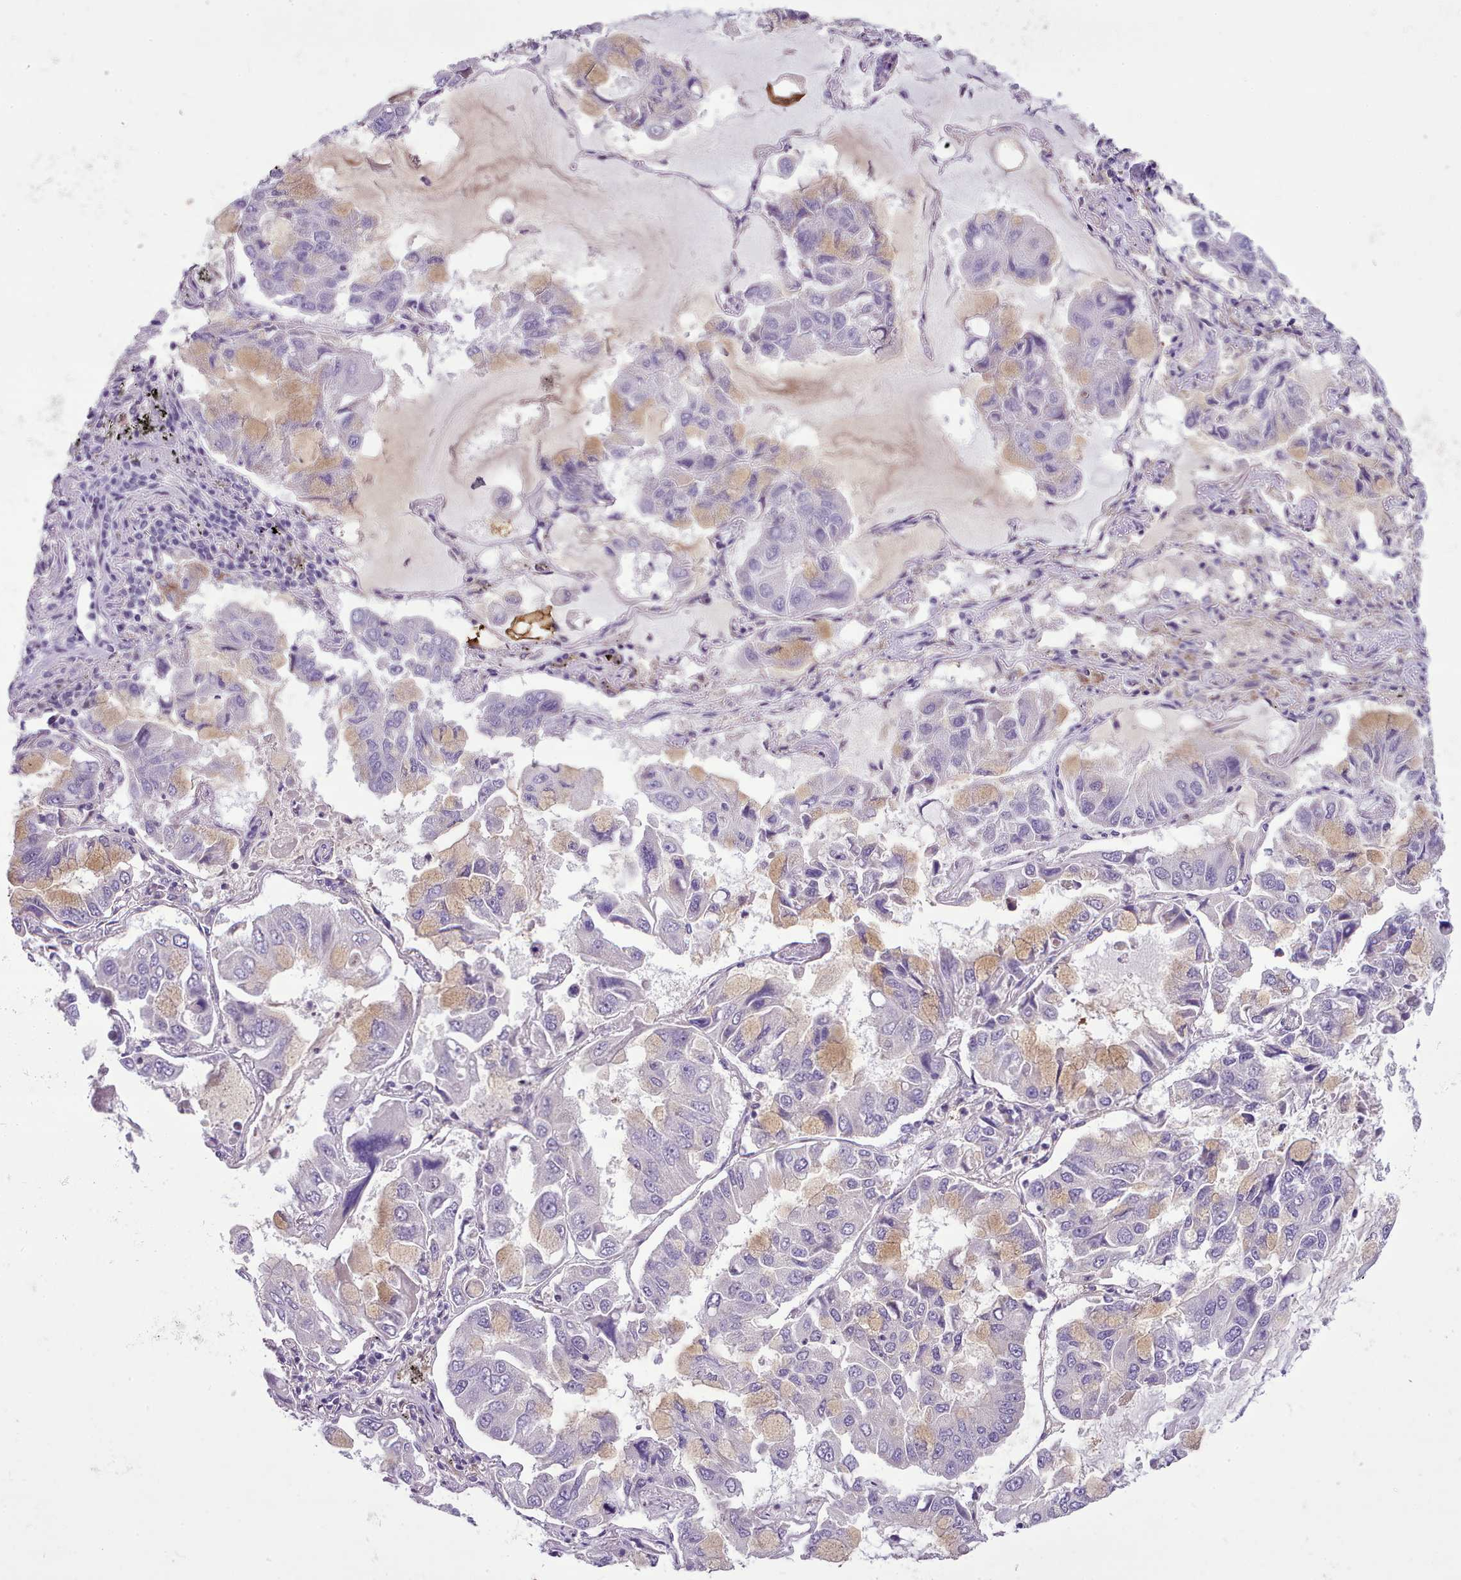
{"staining": {"intensity": "weak", "quantity": "25%-75%", "location": "cytoplasmic/membranous"}, "tissue": "lung cancer", "cell_type": "Tumor cells", "image_type": "cancer", "snomed": [{"axis": "morphology", "description": "Adenocarcinoma, NOS"}, {"axis": "topography", "description": "Lung"}], "caption": "DAB (3,3'-diaminobenzidine) immunohistochemical staining of human adenocarcinoma (lung) displays weak cytoplasmic/membranous protein positivity in about 25%-75% of tumor cells.", "gene": "HOXB7", "patient": {"sex": "male", "age": 64}}